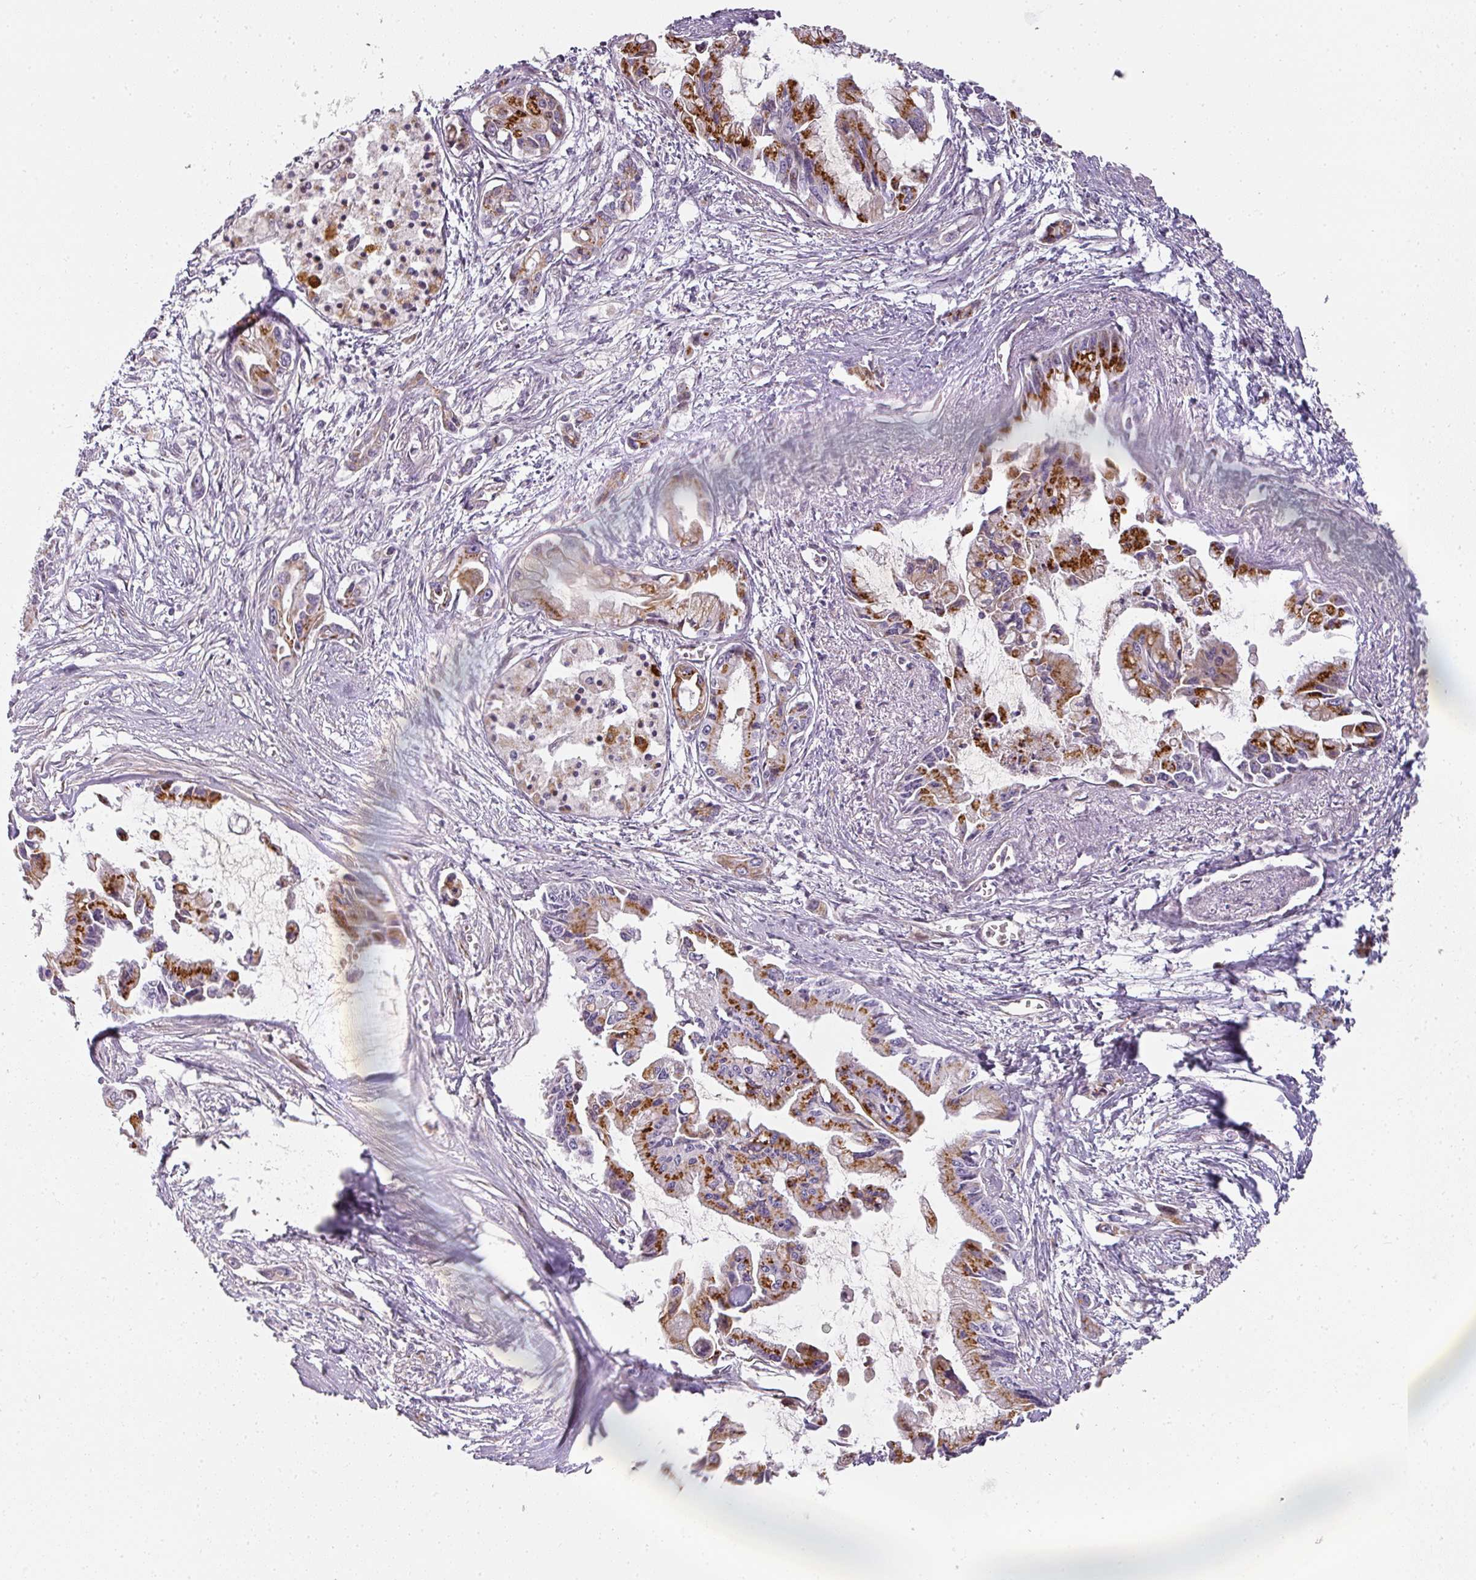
{"staining": {"intensity": "moderate", "quantity": "25%-75%", "location": "cytoplasmic/membranous"}, "tissue": "pancreatic cancer", "cell_type": "Tumor cells", "image_type": "cancer", "snomed": [{"axis": "morphology", "description": "Adenocarcinoma, NOS"}, {"axis": "topography", "description": "Pancreas"}], "caption": "A photomicrograph showing moderate cytoplasmic/membranous staining in approximately 25%-75% of tumor cells in adenocarcinoma (pancreatic), as visualized by brown immunohistochemical staining.", "gene": "ATP8B2", "patient": {"sex": "male", "age": 84}}